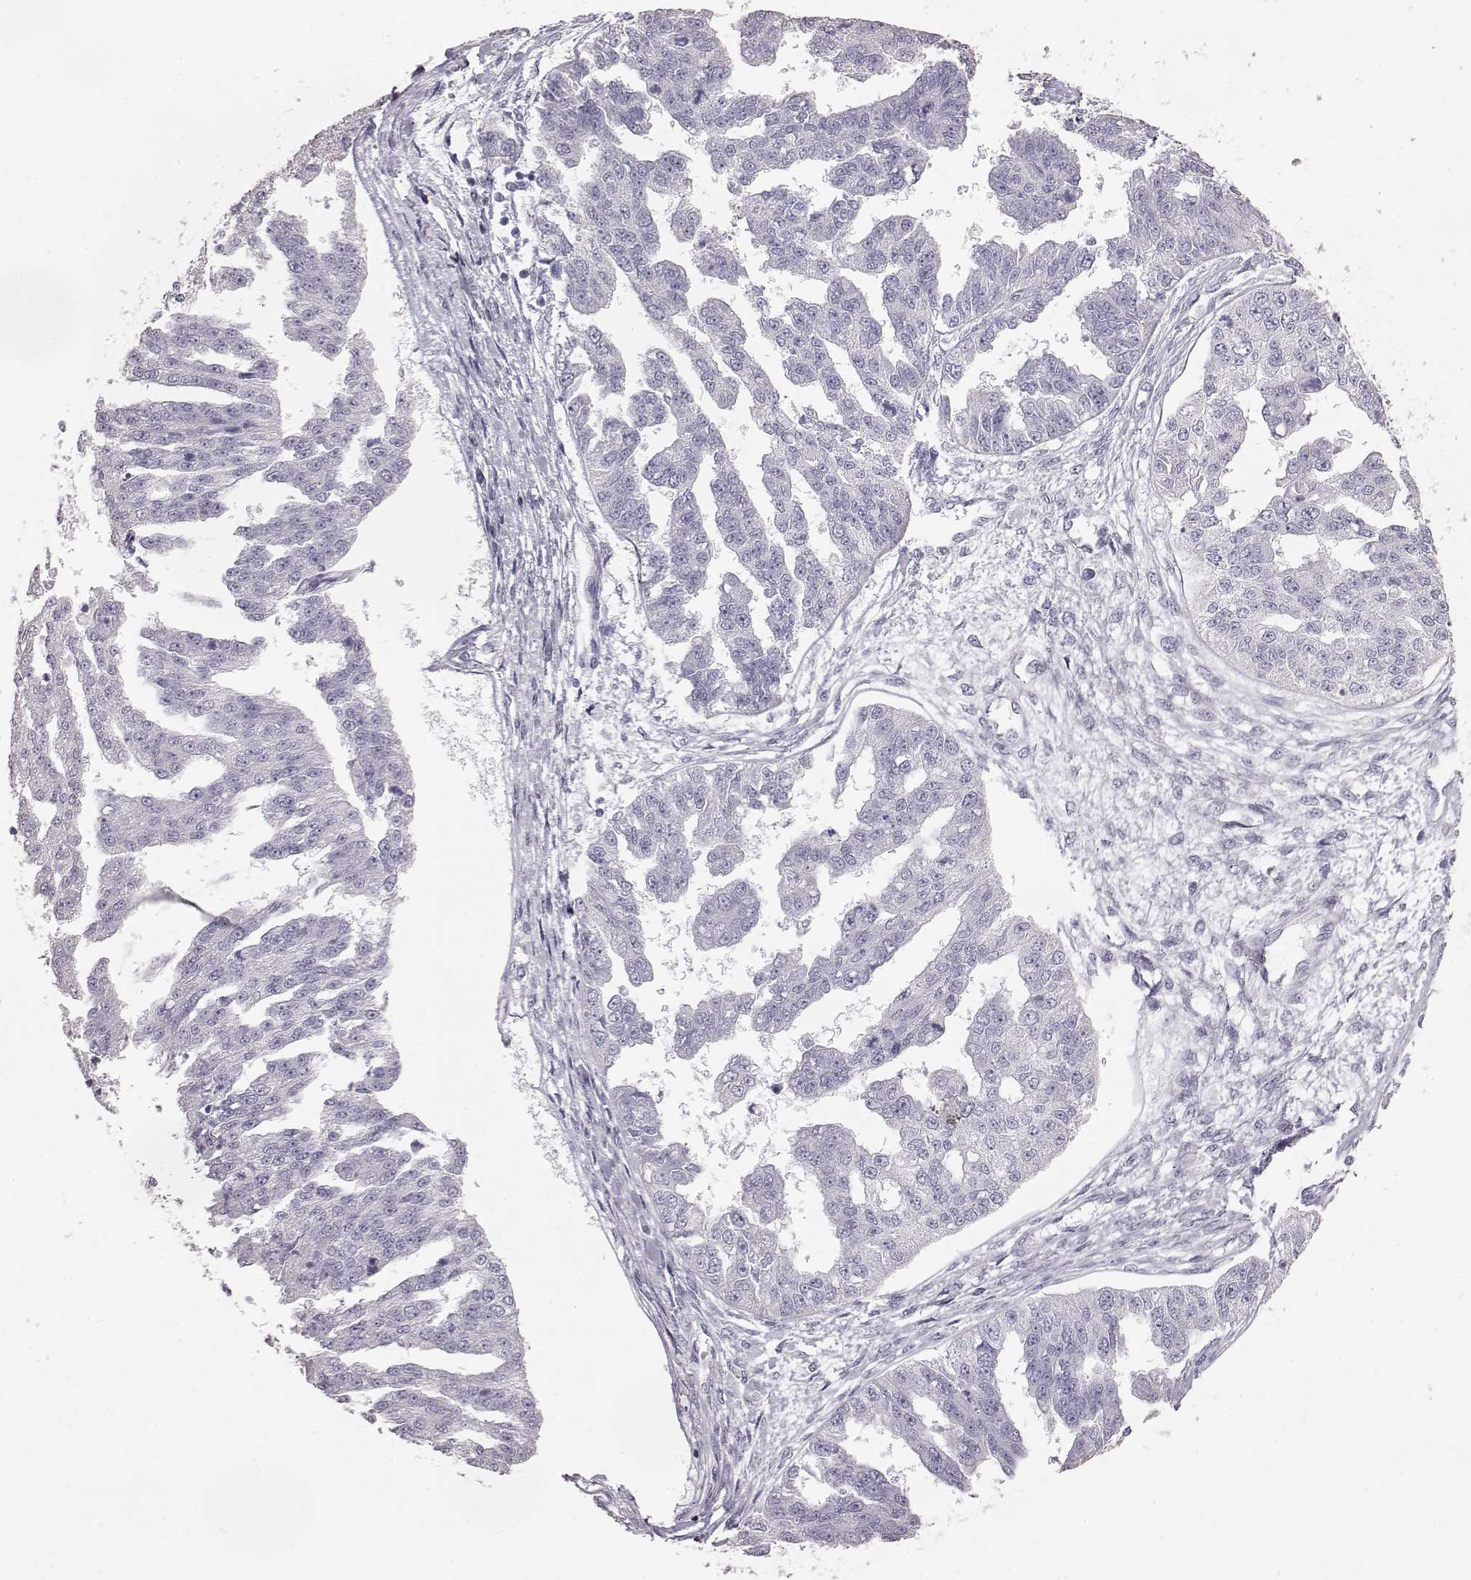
{"staining": {"intensity": "negative", "quantity": "none", "location": "none"}, "tissue": "ovarian cancer", "cell_type": "Tumor cells", "image_type": "cancer", "snomed": [{"axis": "morphology", "description": "Cystadenocarcinoma, serous, NOS"}, {"axis": "topography", "description": "Ovary"}], "caption": "Immunohistochemical staining of ovarian cancer (serous cystadenocarcinoma) reveals no significant staining in tumor cells. The staining is performed using DAB brown chromogen with nuclei counter-stained in using hematoxylin.", "gene": "KRT33A", "patient": {"sex": "female", "age": 58}}